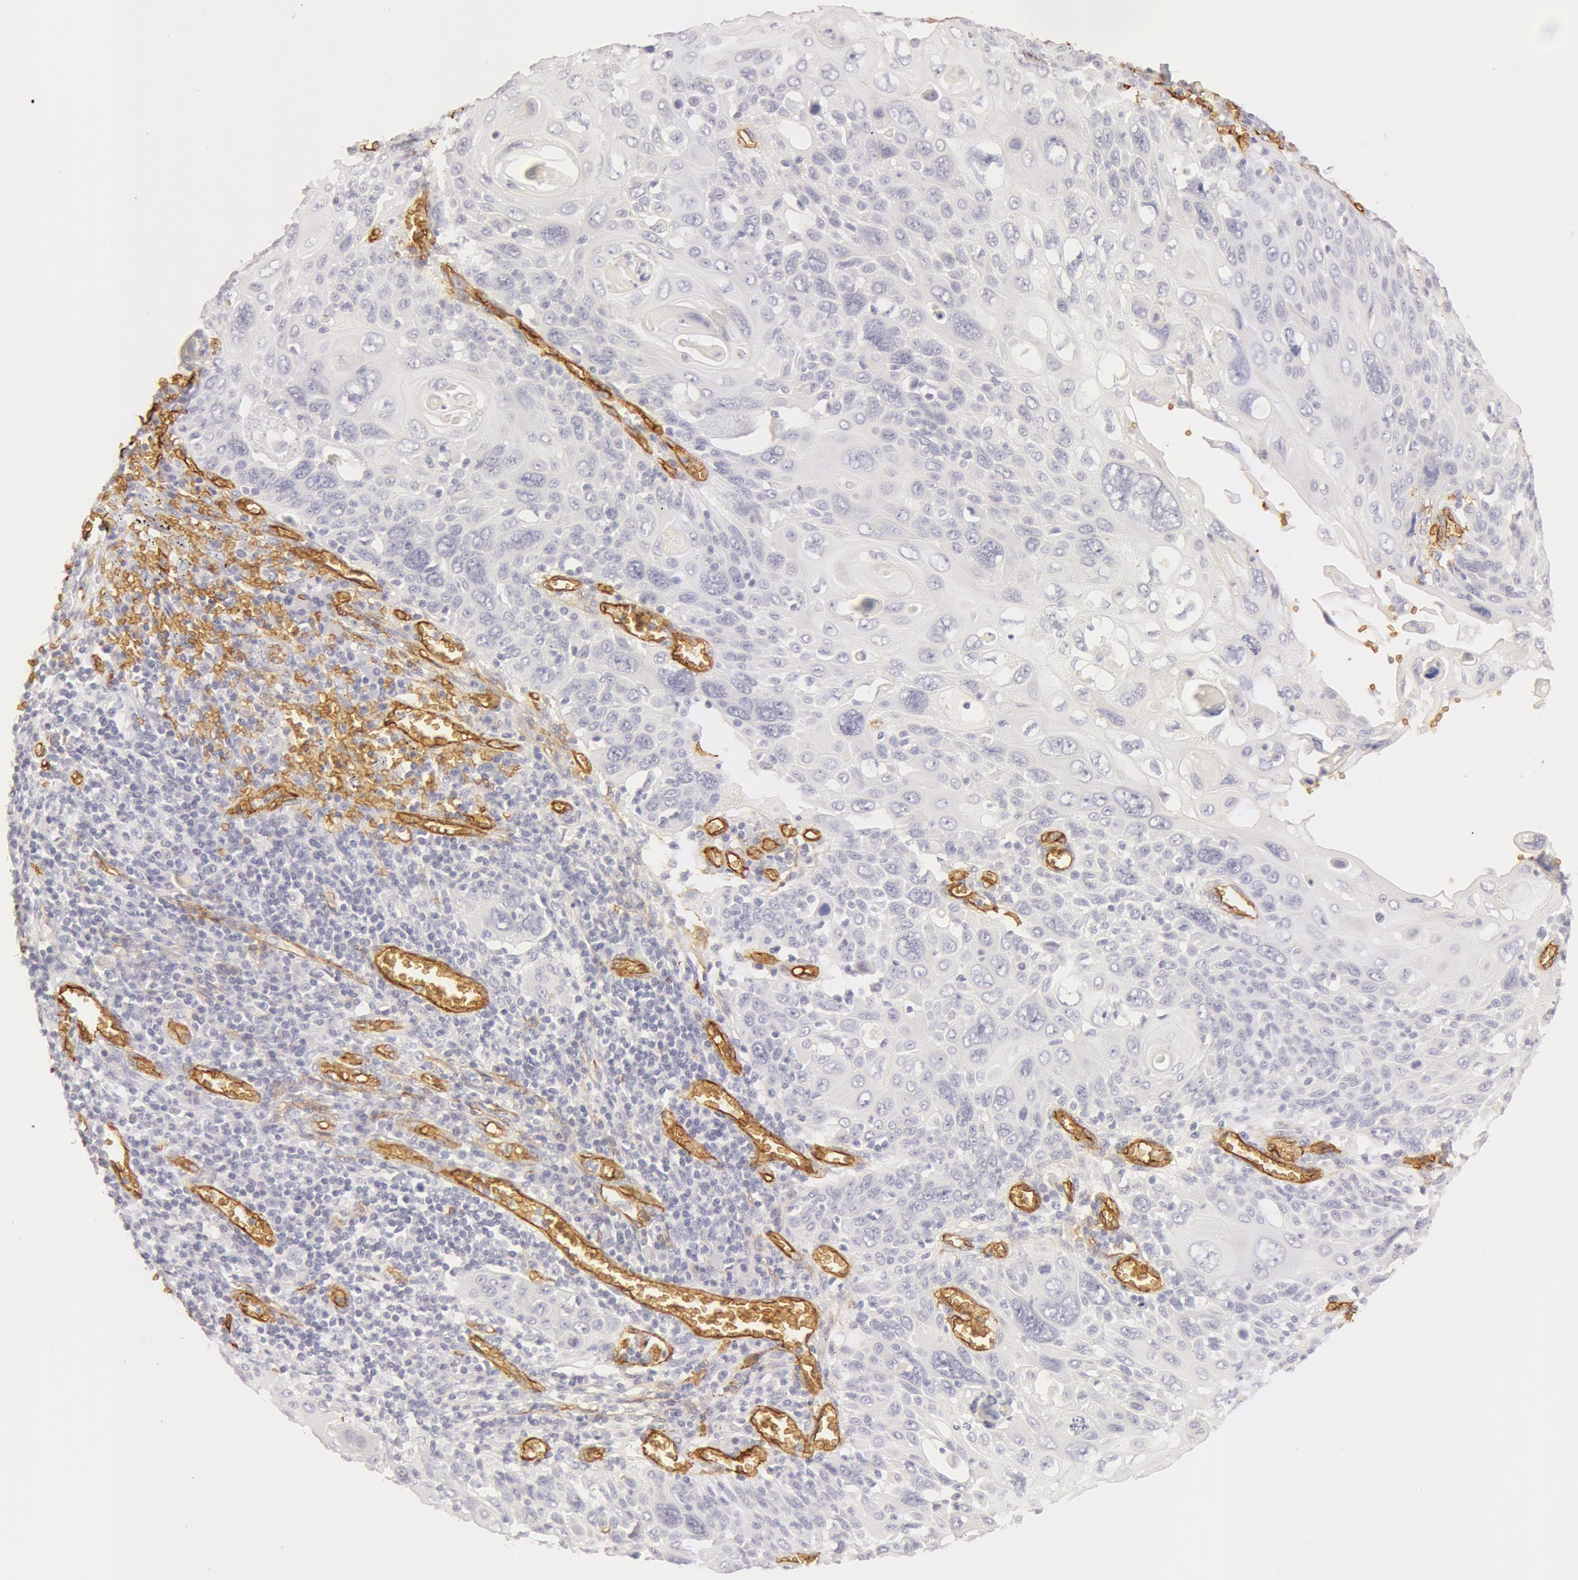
{"staining": {"intensity": "negative", "quantity": "none", "location": "none"}, "tissue": "cervical cancer", "cell_type": "Tumor cells", "image_type": "cancer", "snomed": [{"axis": "morphology", "description": "Squamous cell carcinoma, NOS"}, {"axis": "topography", "description": "Cervix"}], "caption": "This is a histopathology image of IHC staining of cervical cancer, which shows no expression in tumor cells.", "gene": "AQP1", "patient": {"sex": "female", "age": 54}}